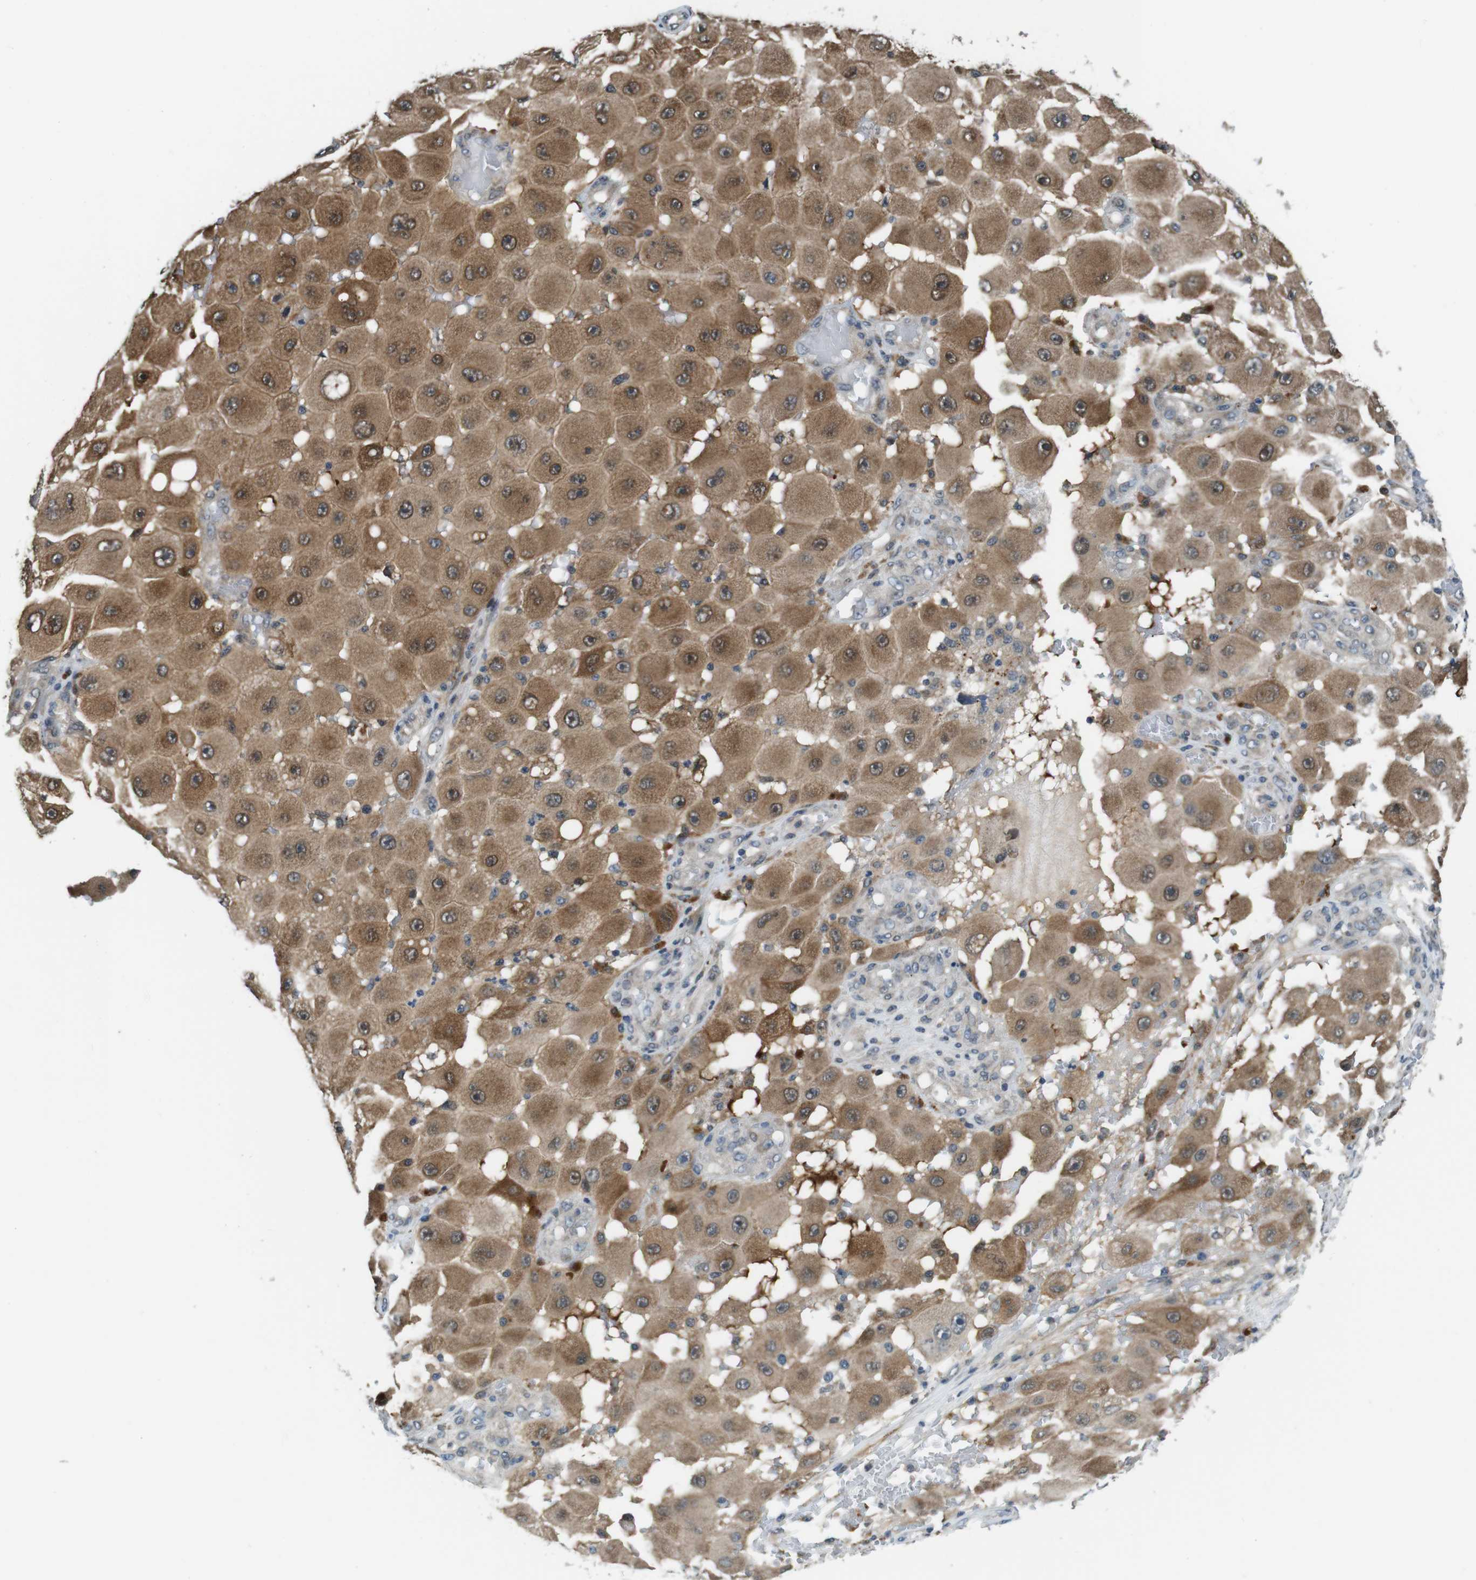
{"staining": {"intensity": "moderate", "quantity": ">75%", "location": "cytoplasmic/membranous"}, "tissue": "melanoma", "cell_type": "Tumor cells", "image_type": "cancer", "snomed": [{"axis": "morphology", "description": "Malignant melanoma, NOS"}, {"axis": "topography", "description": "Skin"}], "caption": "Immunohistochemical staining of malignant melanoma demonstrates moderate cytoplasmic/membranous protein staining in about >75% of tumor cells. (brown staining indicates protein expression, while blue staining denotes nuclei).", "gene": "LRP5", "patient": {"sex": "female", "age": 81}}